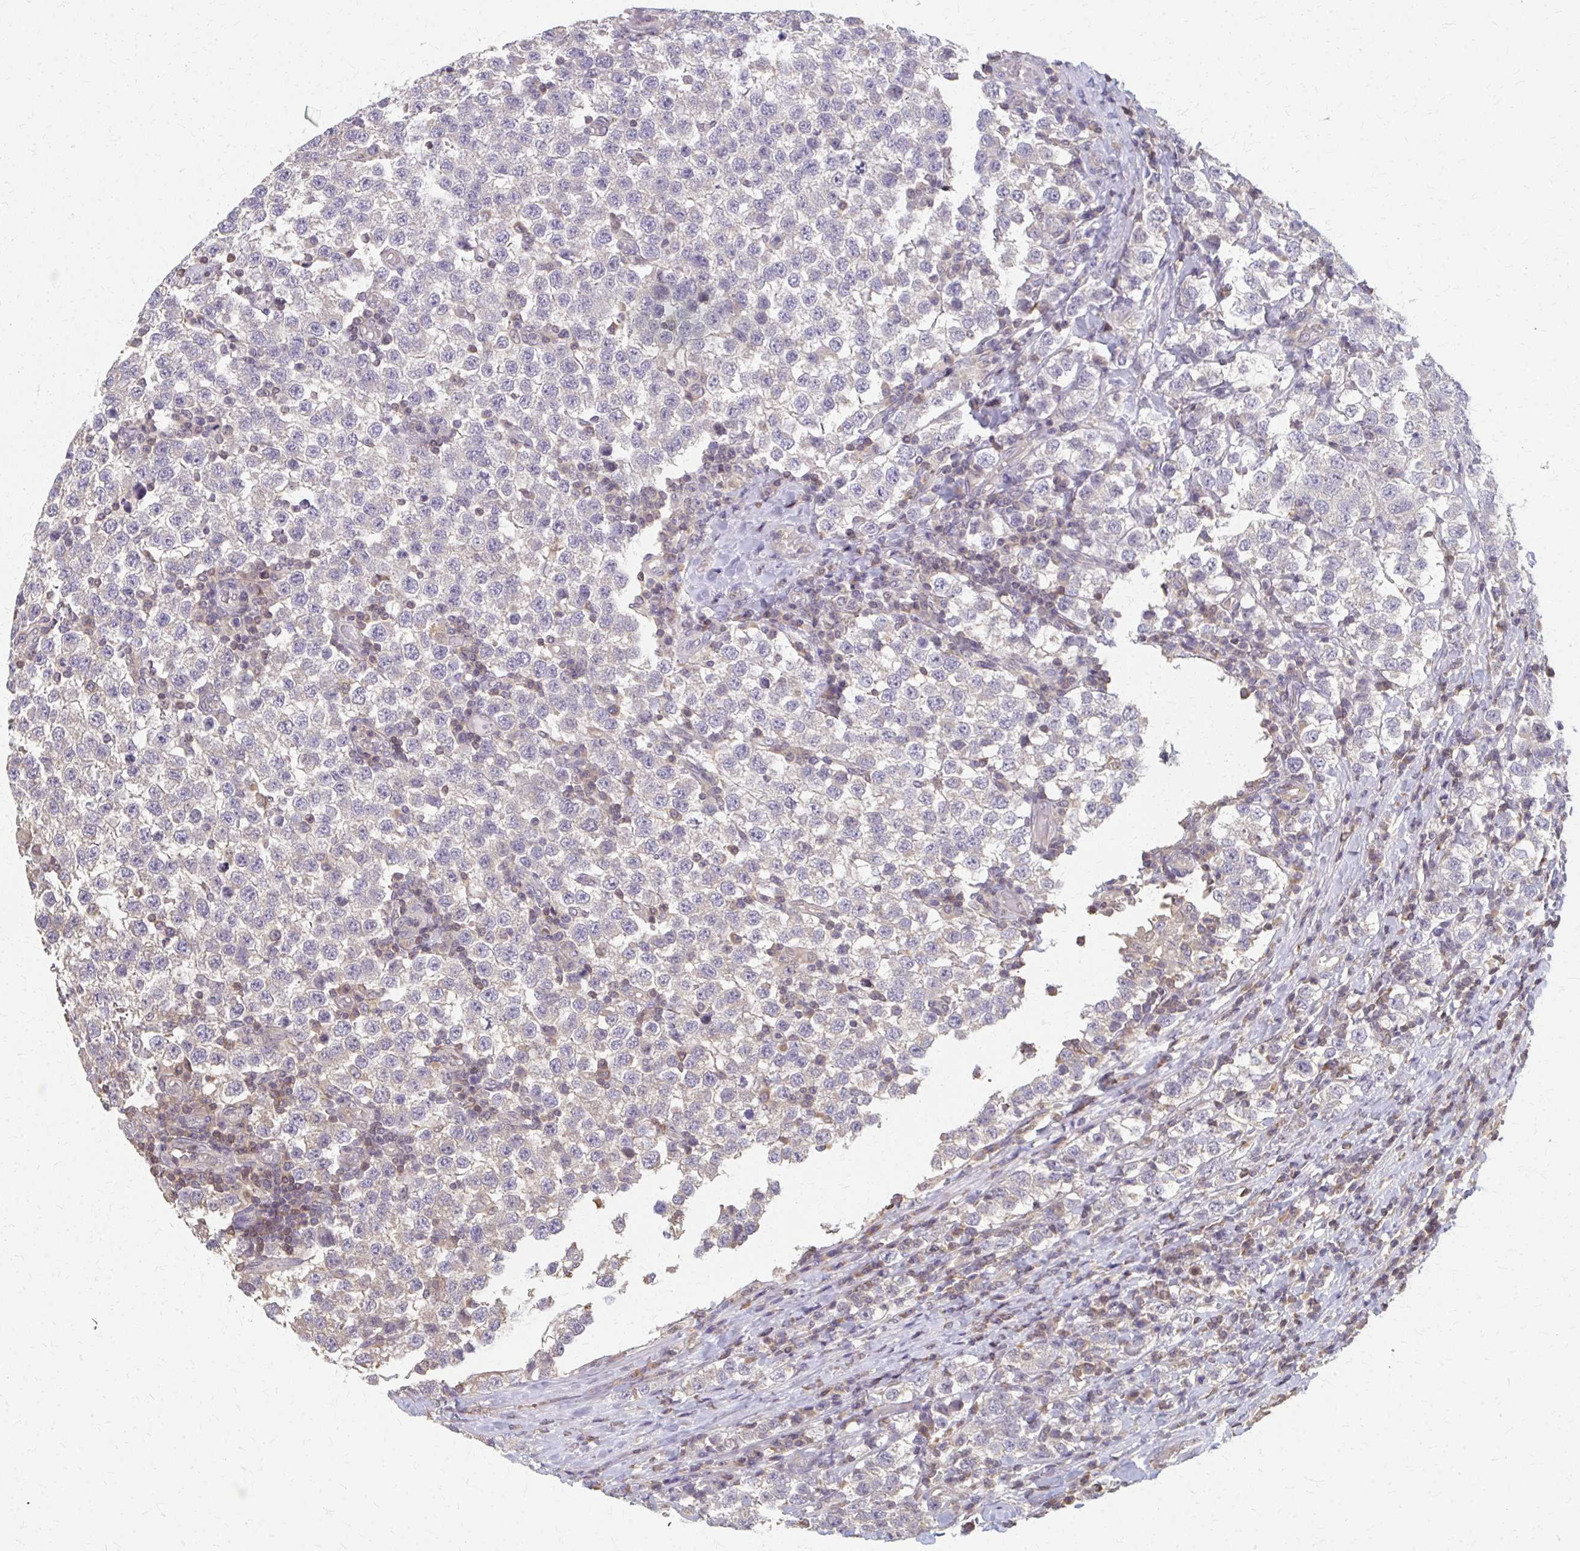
{"staining": {"intensity": "negative", "quantity": "none", "location": "none"}, "tissue": "testis cancer", "cell_type": "Tumor cells", "image_type": "cancer", "snomed": [{"axis": "morphology", "description": "Seminoma, NOS"}, {"axis": "topography", "description": "Testis"}], "caption": "Protein analysis of testis cancer (seminoma) shows no significant staining in tumor cells. (IHC, brightfield microscopy, high magnification).", "gene": "RABGAP1L", "patient": {"sex": "male", "age": 34}}